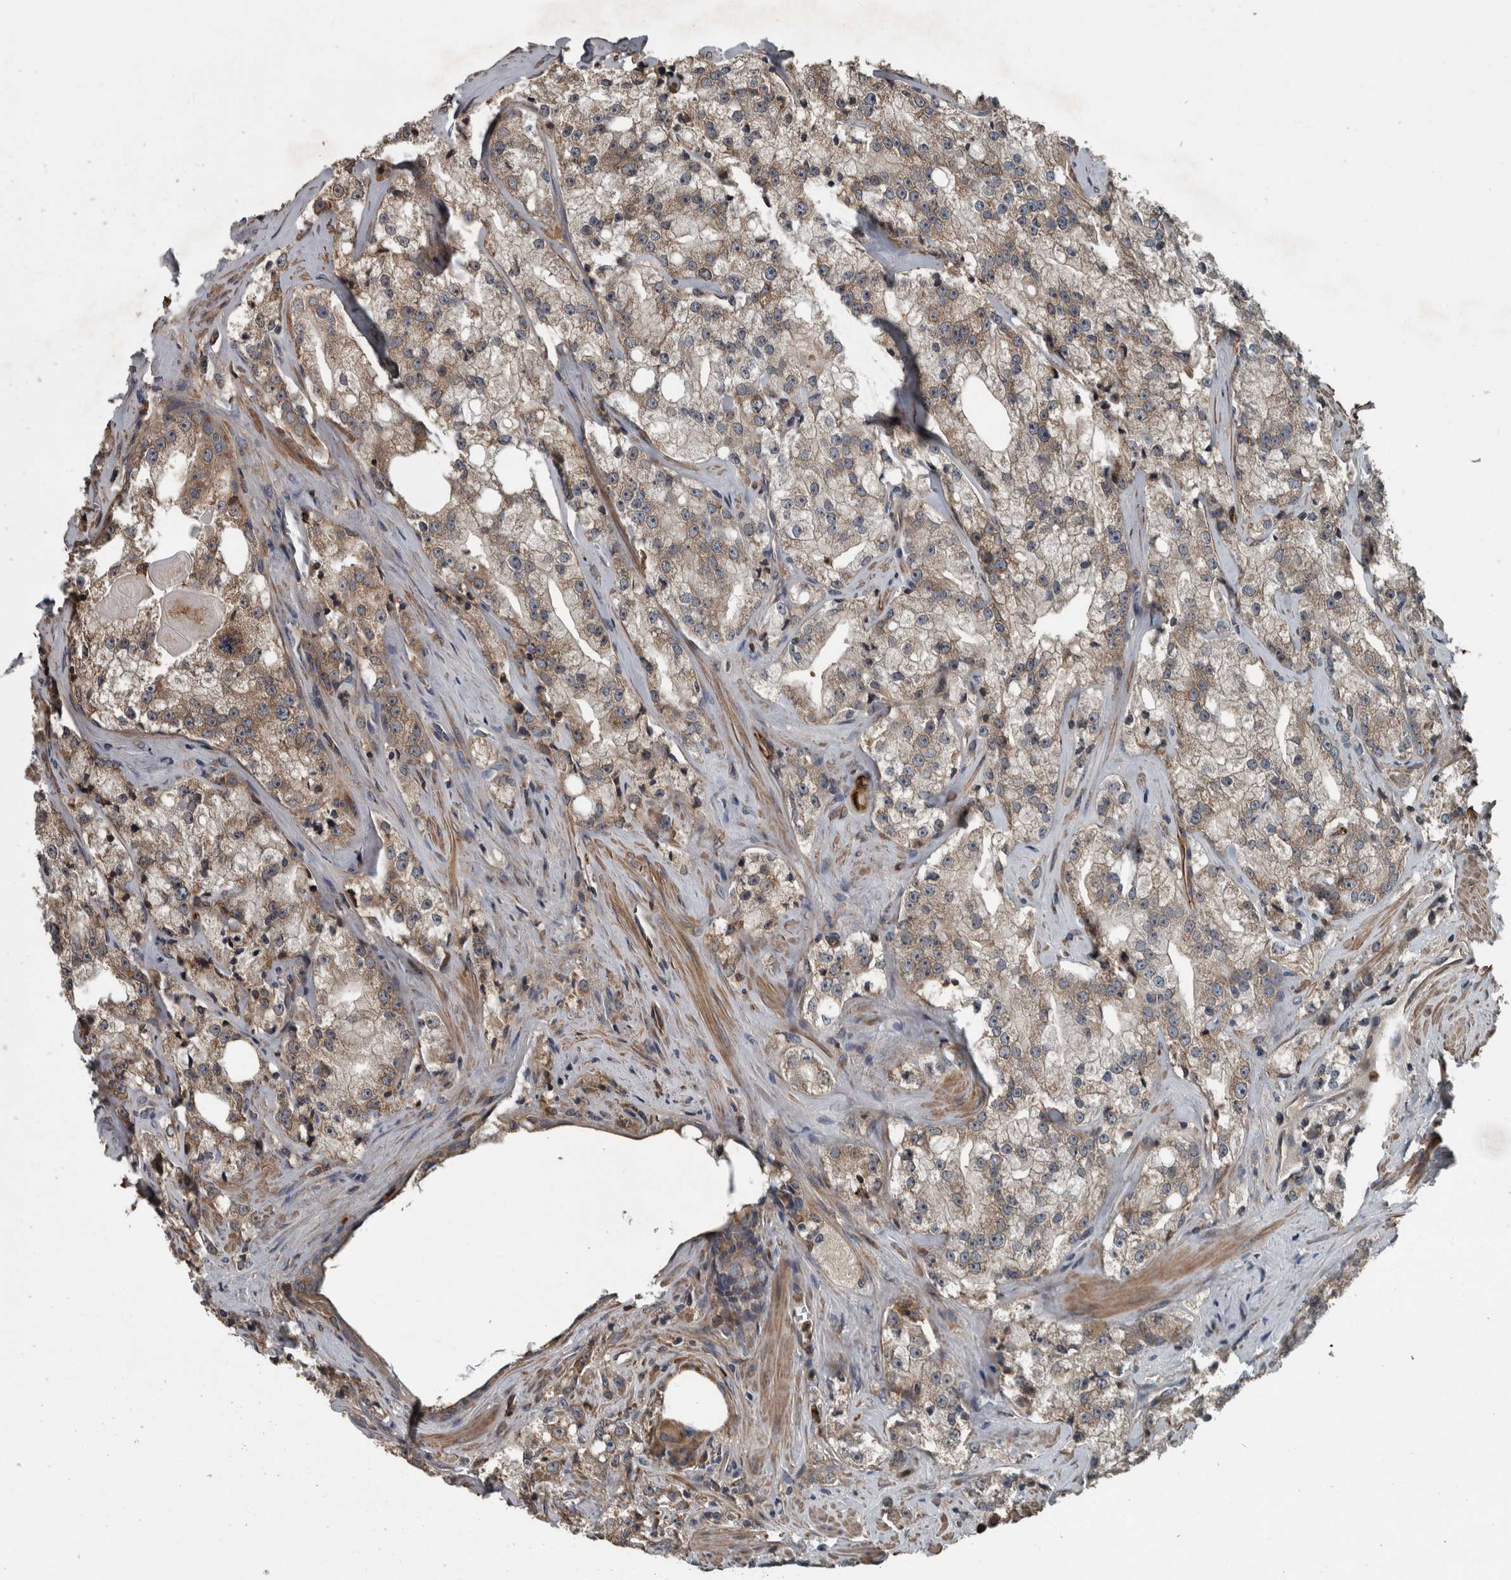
{"staining": {"intensity": "weak", "quantity": ">75%", "location": "cytoplasmic/membranous"}, "tissue": "prostate cancer", "cell_type": "Tumor cells", "image_type": "cancer", "snomed": [{"axis": "morphology", "description": "Adenocarcinoma, High grade"}, {"axis": "topography", "description": "Prostate"}], "caption": "Protein staining demonstrates weak cytoplasmic/membranous expression in approximately >75% of tumor cells in prostate high-grade adenocarcinoma.", "gene": "EXOC8", "patient": {"sex": "male", "age": 64}}